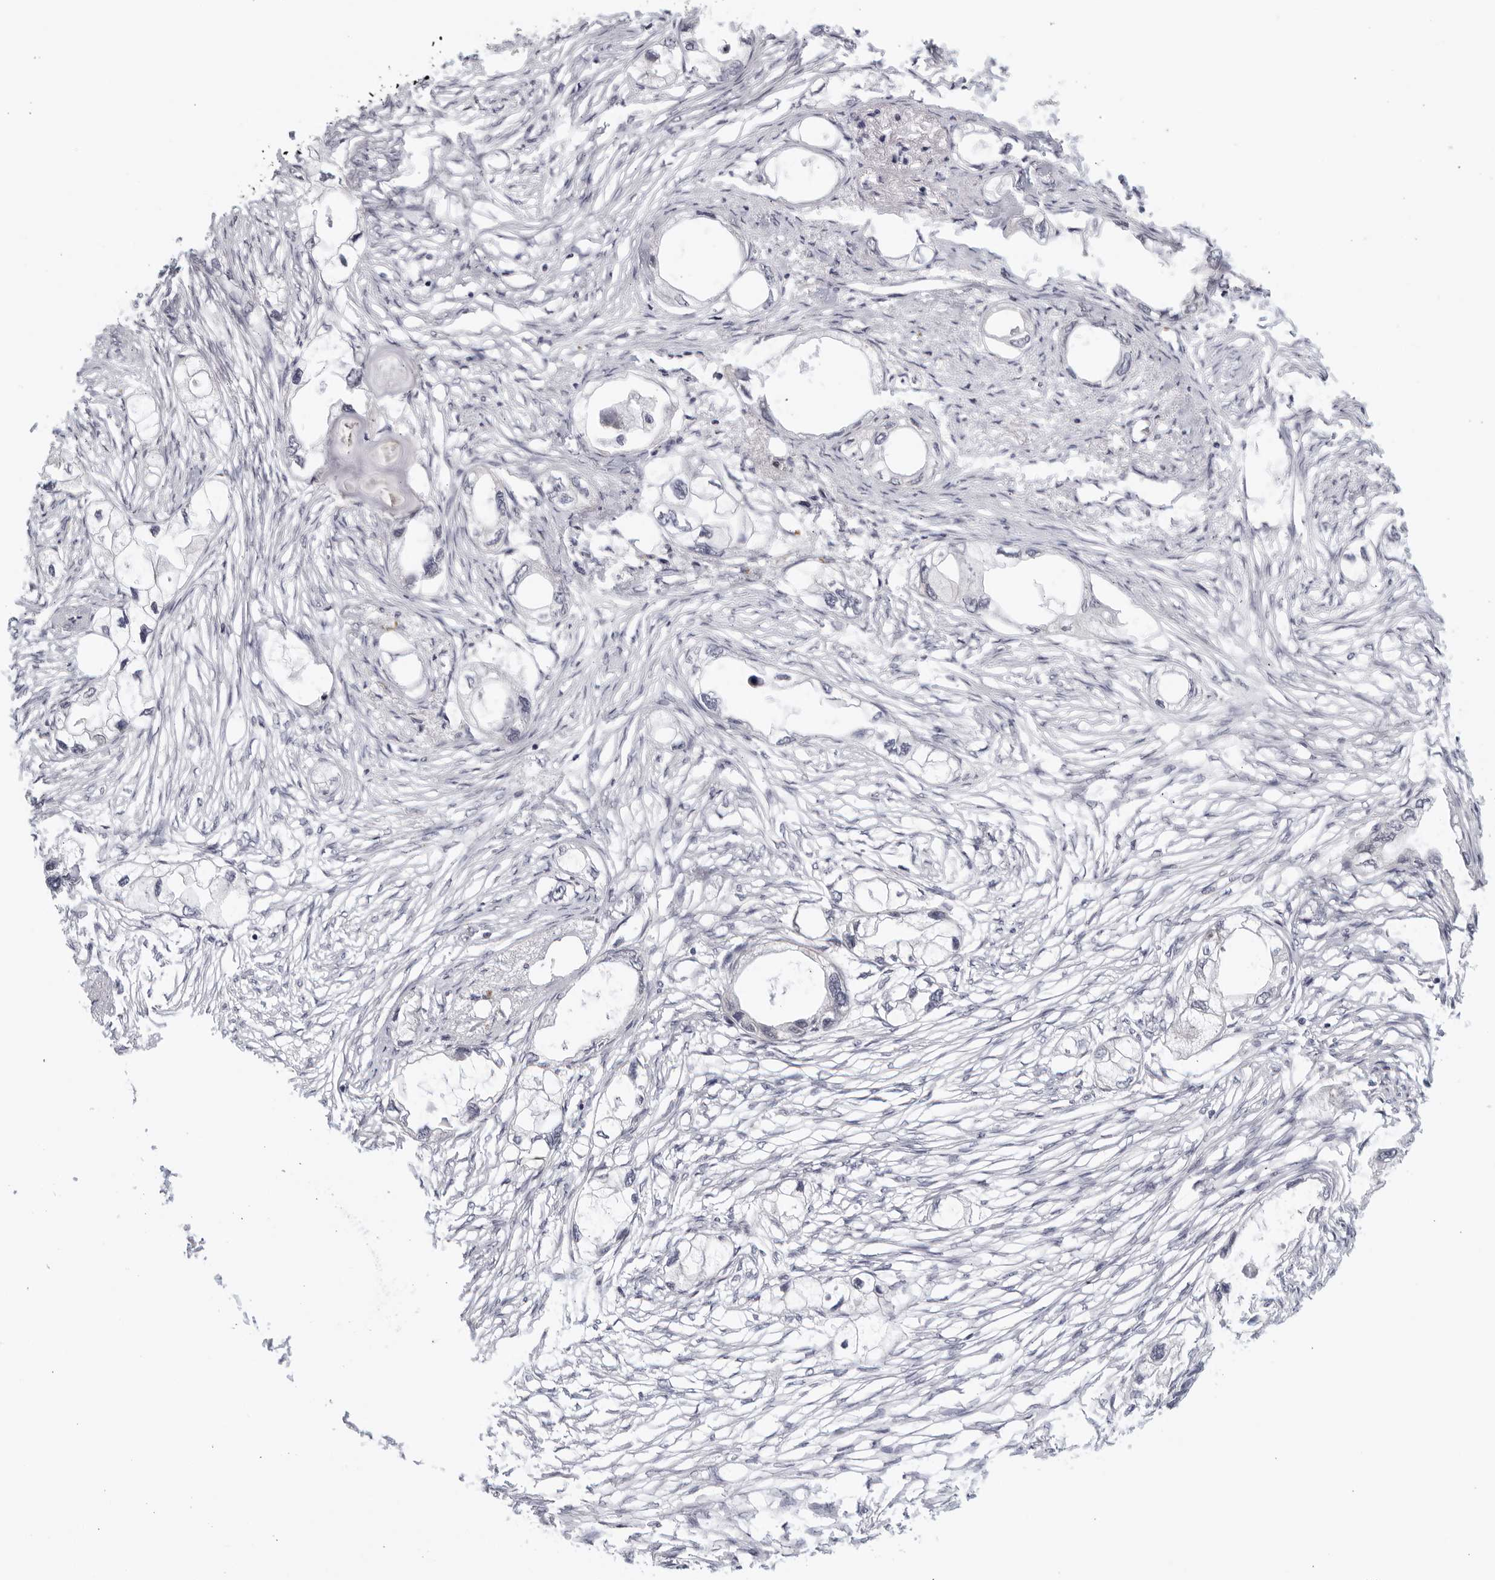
{"staining": {"intensity": "negative", "quantity": "none", "location": "none"}, "tissue": "endometrial cancer", "cell_type": "Tumor cells", "image_type": "cancer", "snomed": [{"axis": "morphology", "description": "Adenocarcinoma, NOS"}, {"axis": "morphology", "description": "Adenocarcinoma, metastatic, NOS"}, {"axis": "topography", "description": "Adipose tissue"}, {"axis": "topography", "description": "Endometrium"}], "caption": "The histopathology image shows no staining of tumor cells in endometrial cancer (adenocarcinoma).", "gene": "RAB11FIP3", "patient": {"sex": "female", "age": 67}}